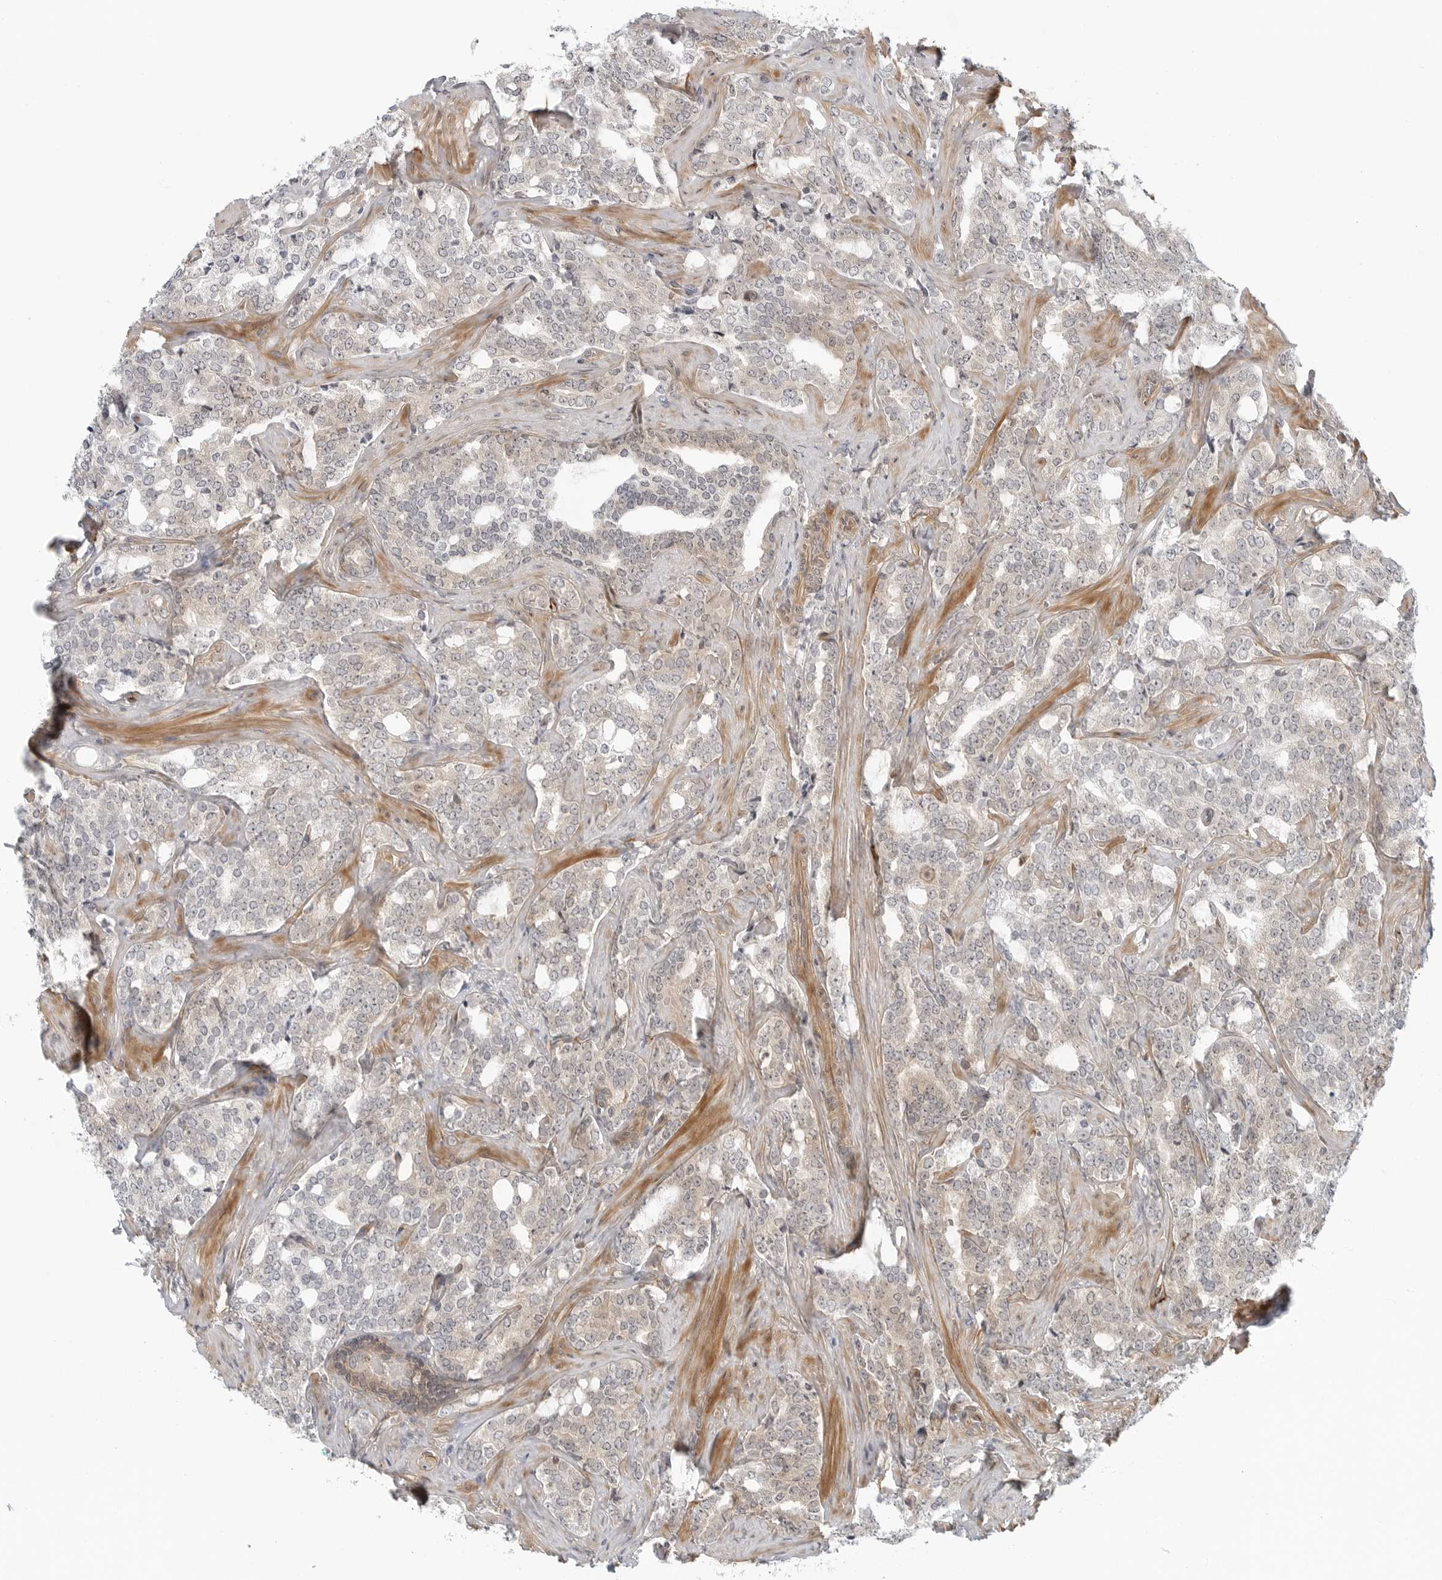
{"staining": {"intensity": "negative", "quantity": "none", "location": "none"}, "tissue": "prostate cancer", "cell_type": "Tumor cells", "image_type": "cancer", "snomed": [{"axis": "morphology", "description": "Adenocarcinoma, High grade"}, {"axis": "topography", "description": "Prostate"}], "caption": "An IHC micrograph of adenocarcinoma (high-grade) (prostate) is shown. There is no staining in tumor cells of adenocarcinoma (high-grade) (prostate).", "gene": "STXBP3", "patient": {"sex": "male", "age": 64}}